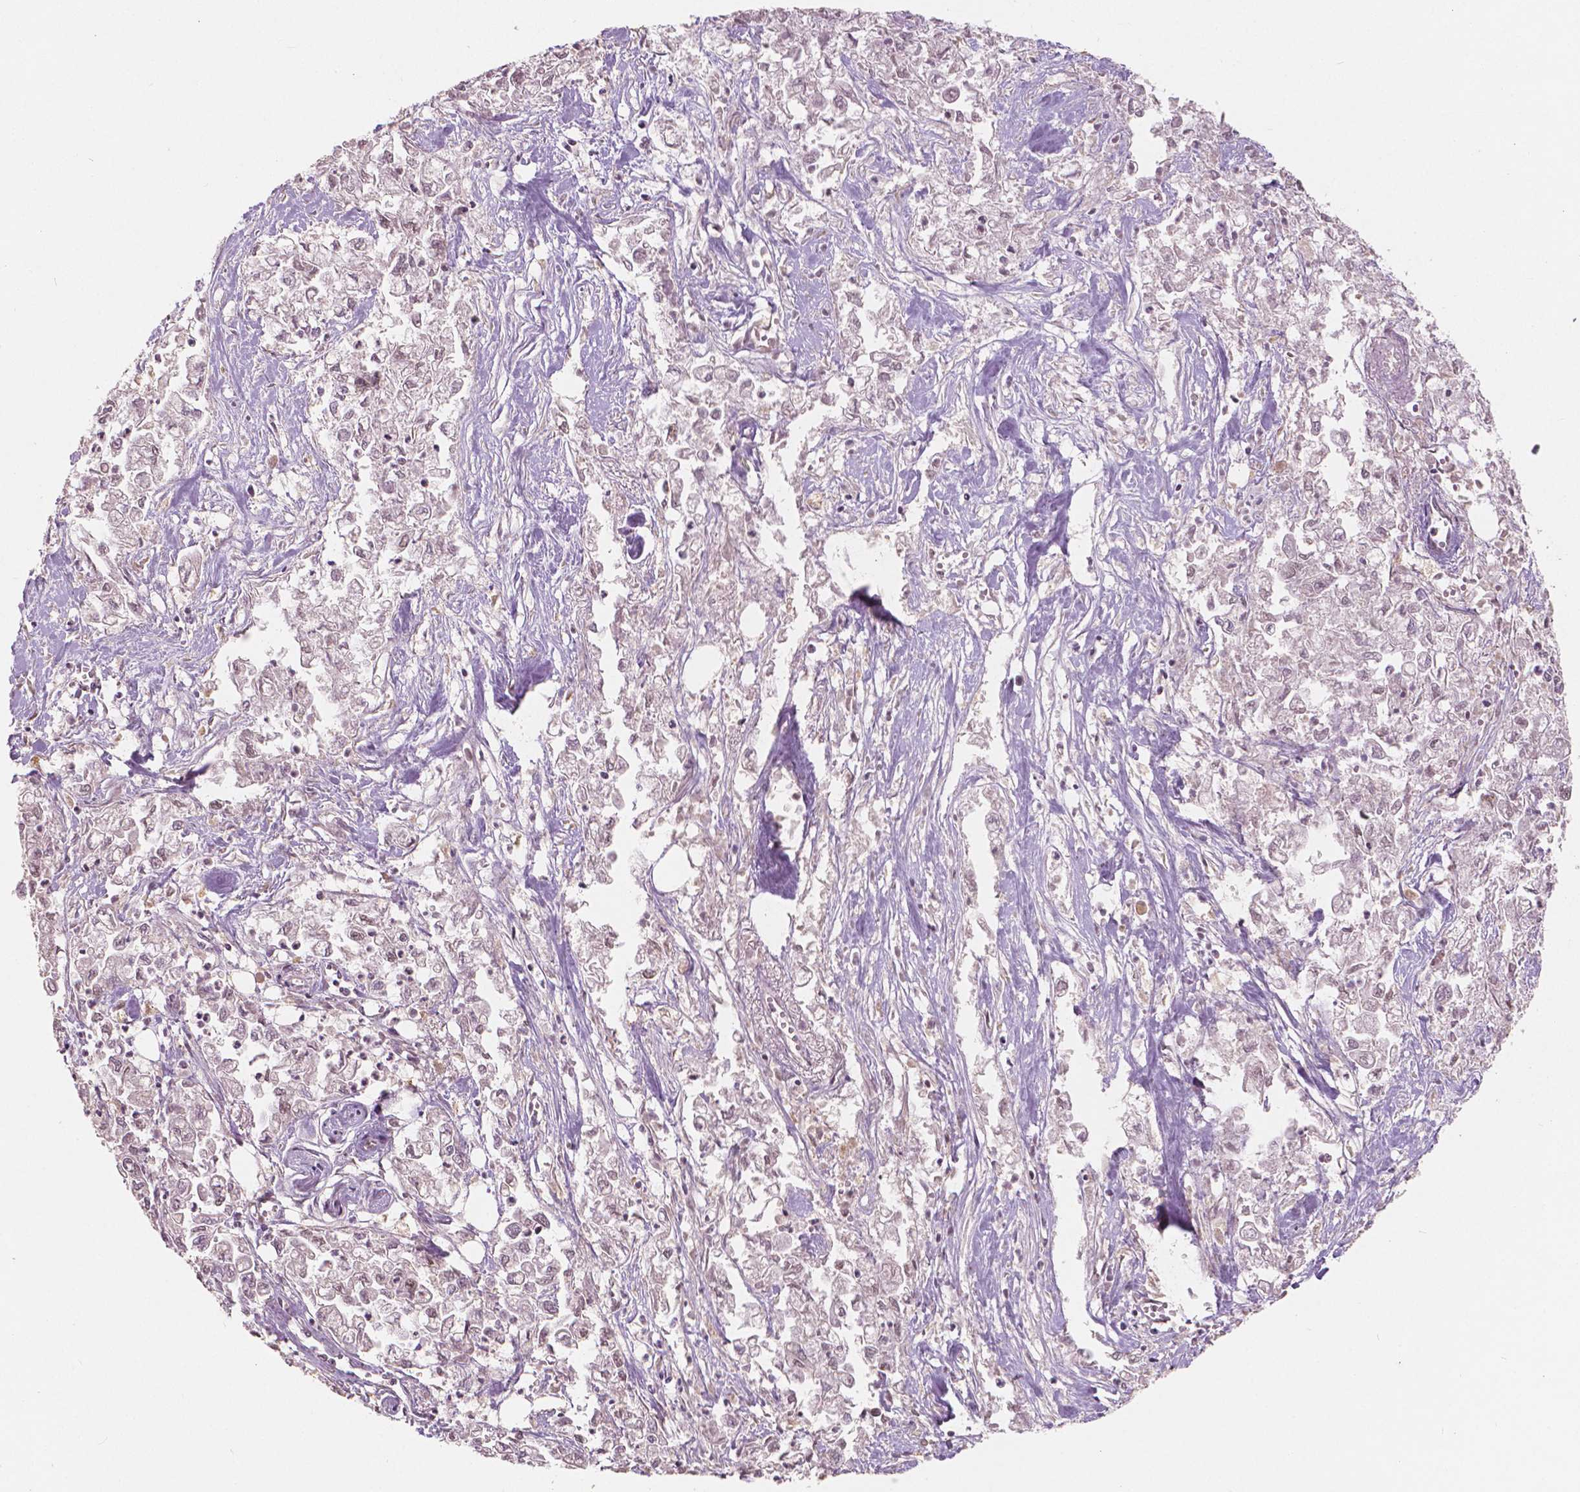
{"staining": {"intensity": "negative", "quantity": "none", "location": "none"}, "tissue": "pancreatic cancer", "cell_type": "Tumor cells", "image_type": "cancer", "snomed": [{"axis": "morphology", "description": "Adenocarcinoma, NOS"}, {"axis": "topography", "description": "Pancreas"}], "caption": "Immunohistochemistry of pancreatic cancer (adenocarcinoma) shows no positivity in tumor cells. (Stains: DAB (3,3'-diaminobenzidine) IHC with hematoxylin counter stain, Microscopy: brightfield microscopy at high magnification).", "gene": "NSD2", "patient": {"sex": "male", "age": 72}}